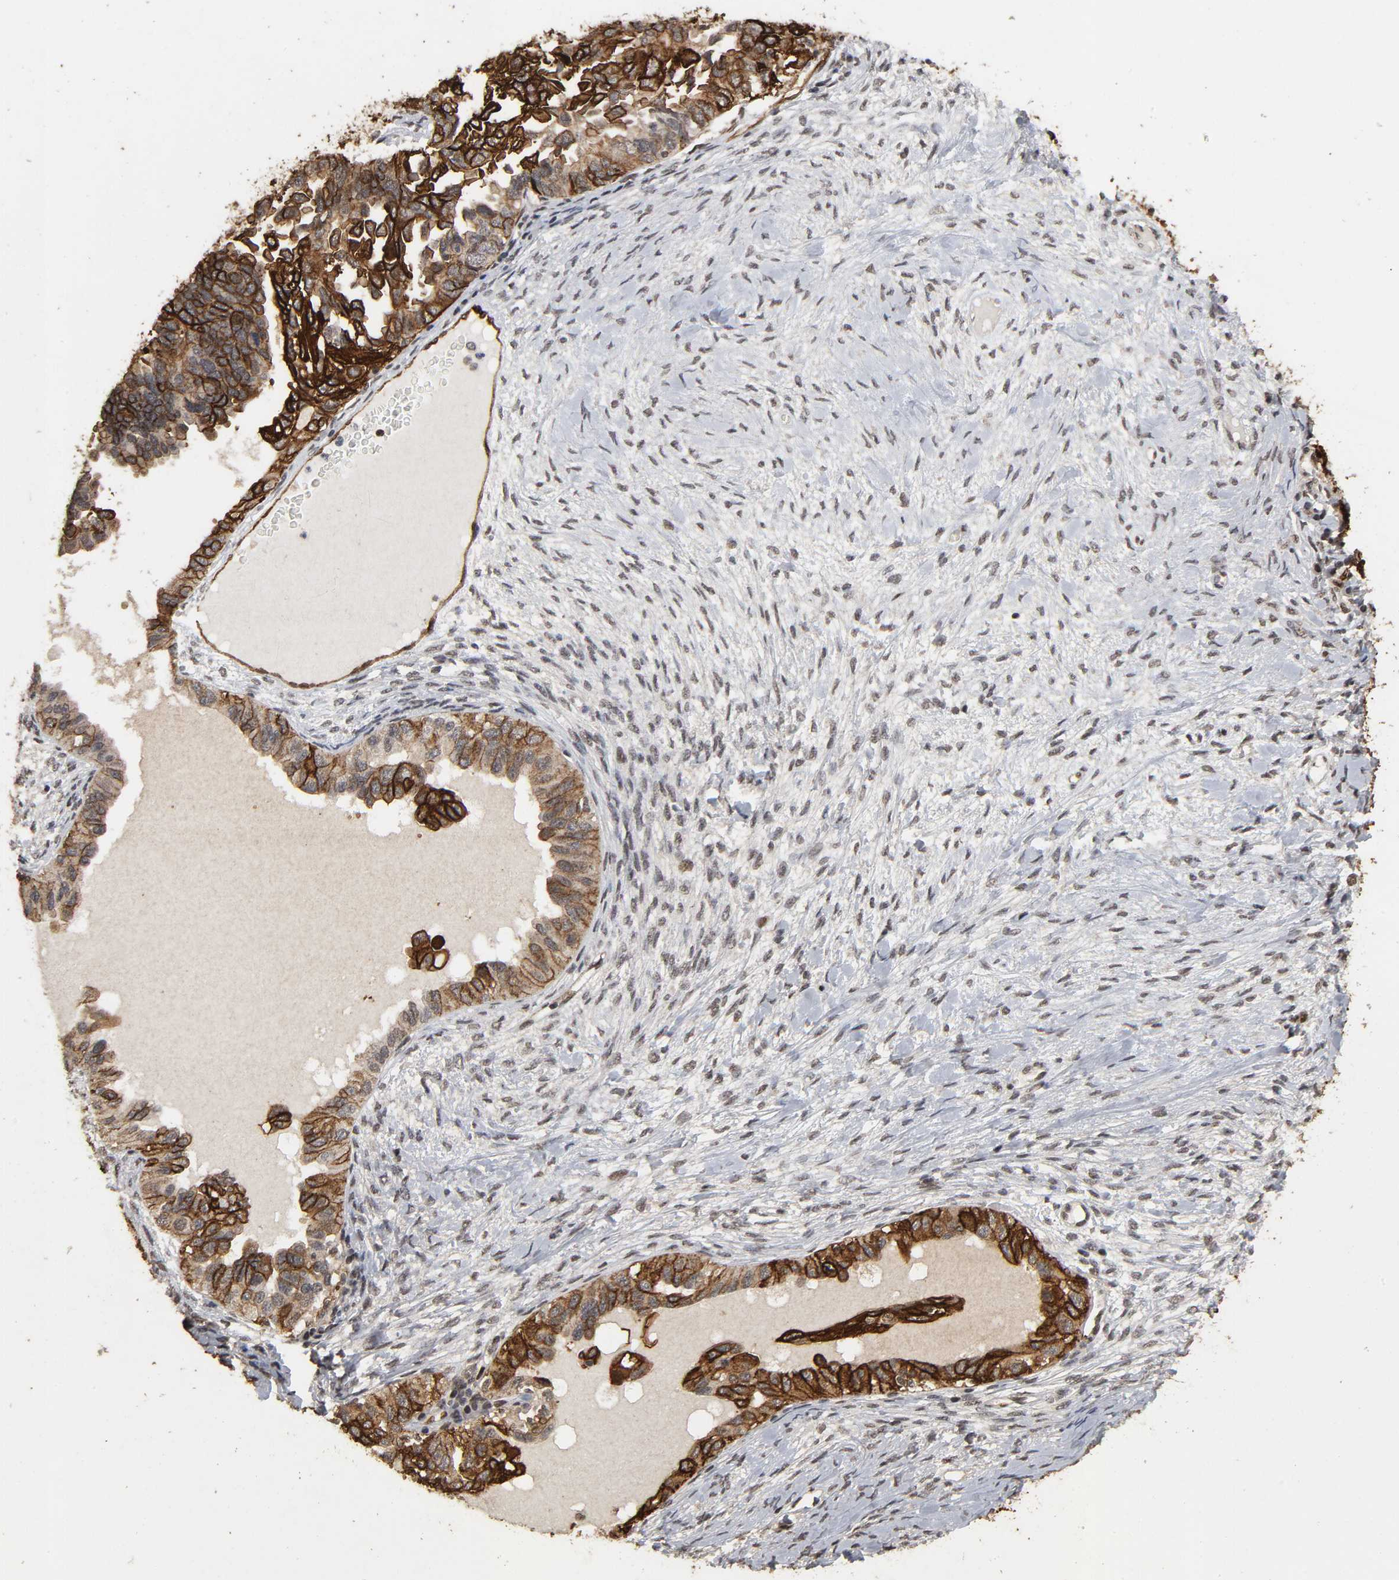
{"staining": {"intensity": "strong", "quantity": ">75%", "location": "cytoplasmic/membranous"}, "tissue": "ovarian cancer", "cell_type": "Tumor cells", "image_type": "cancer", "snomed": [{"axis": "morphology", "description": "Cystadenocarcinoma, serous, NOS"}, {"axis": "topography", "description": "Ovary"}], "caption": "The micrograph demonstrates staining of serous cystadenocarcinoma (ovarian), revealing strong cytoplasmic/membranous protein expression (brown color) within tumor cells.", "gene": "AHNAK2", "patient": {"sex": "female", "age": 82}}